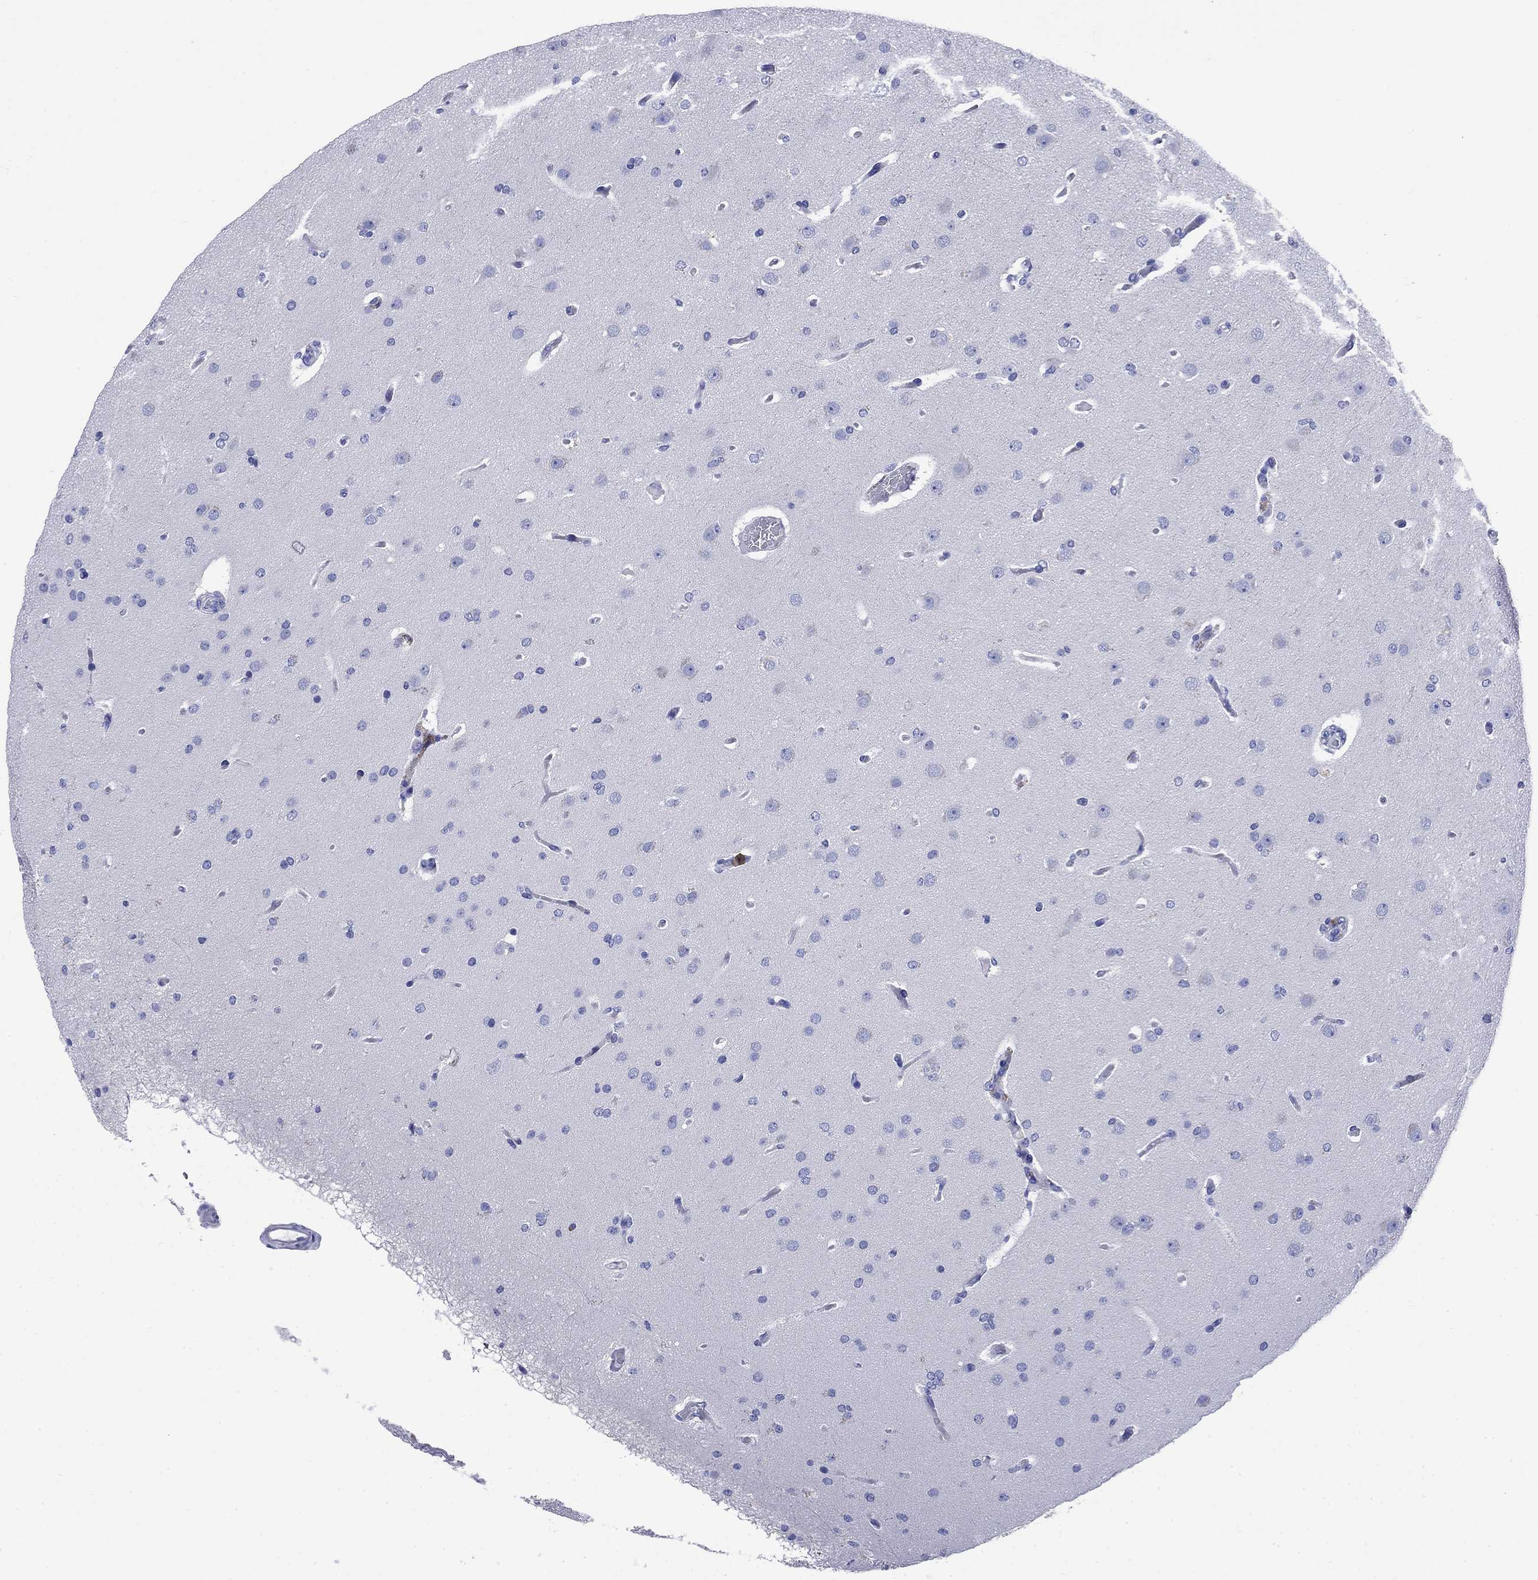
{"staining": {"intensity": "negative", "quantity": "none", "location": "none"}, "tissue": "glioma", "cell_type": "Tumor cells", "image_type": "cancer", "snomed": [{"axis": "morphology", "description": "Glioma, malignant, Low grade"}, {"axis": "topography", "description": "Brain"}], "caption": "This is an immunohistochemistry (IHC) histopathology image of glioma. There is no staining in tumor cells.", "gene": "TFR2", "patient": {"sex": "male", "age": 41}}